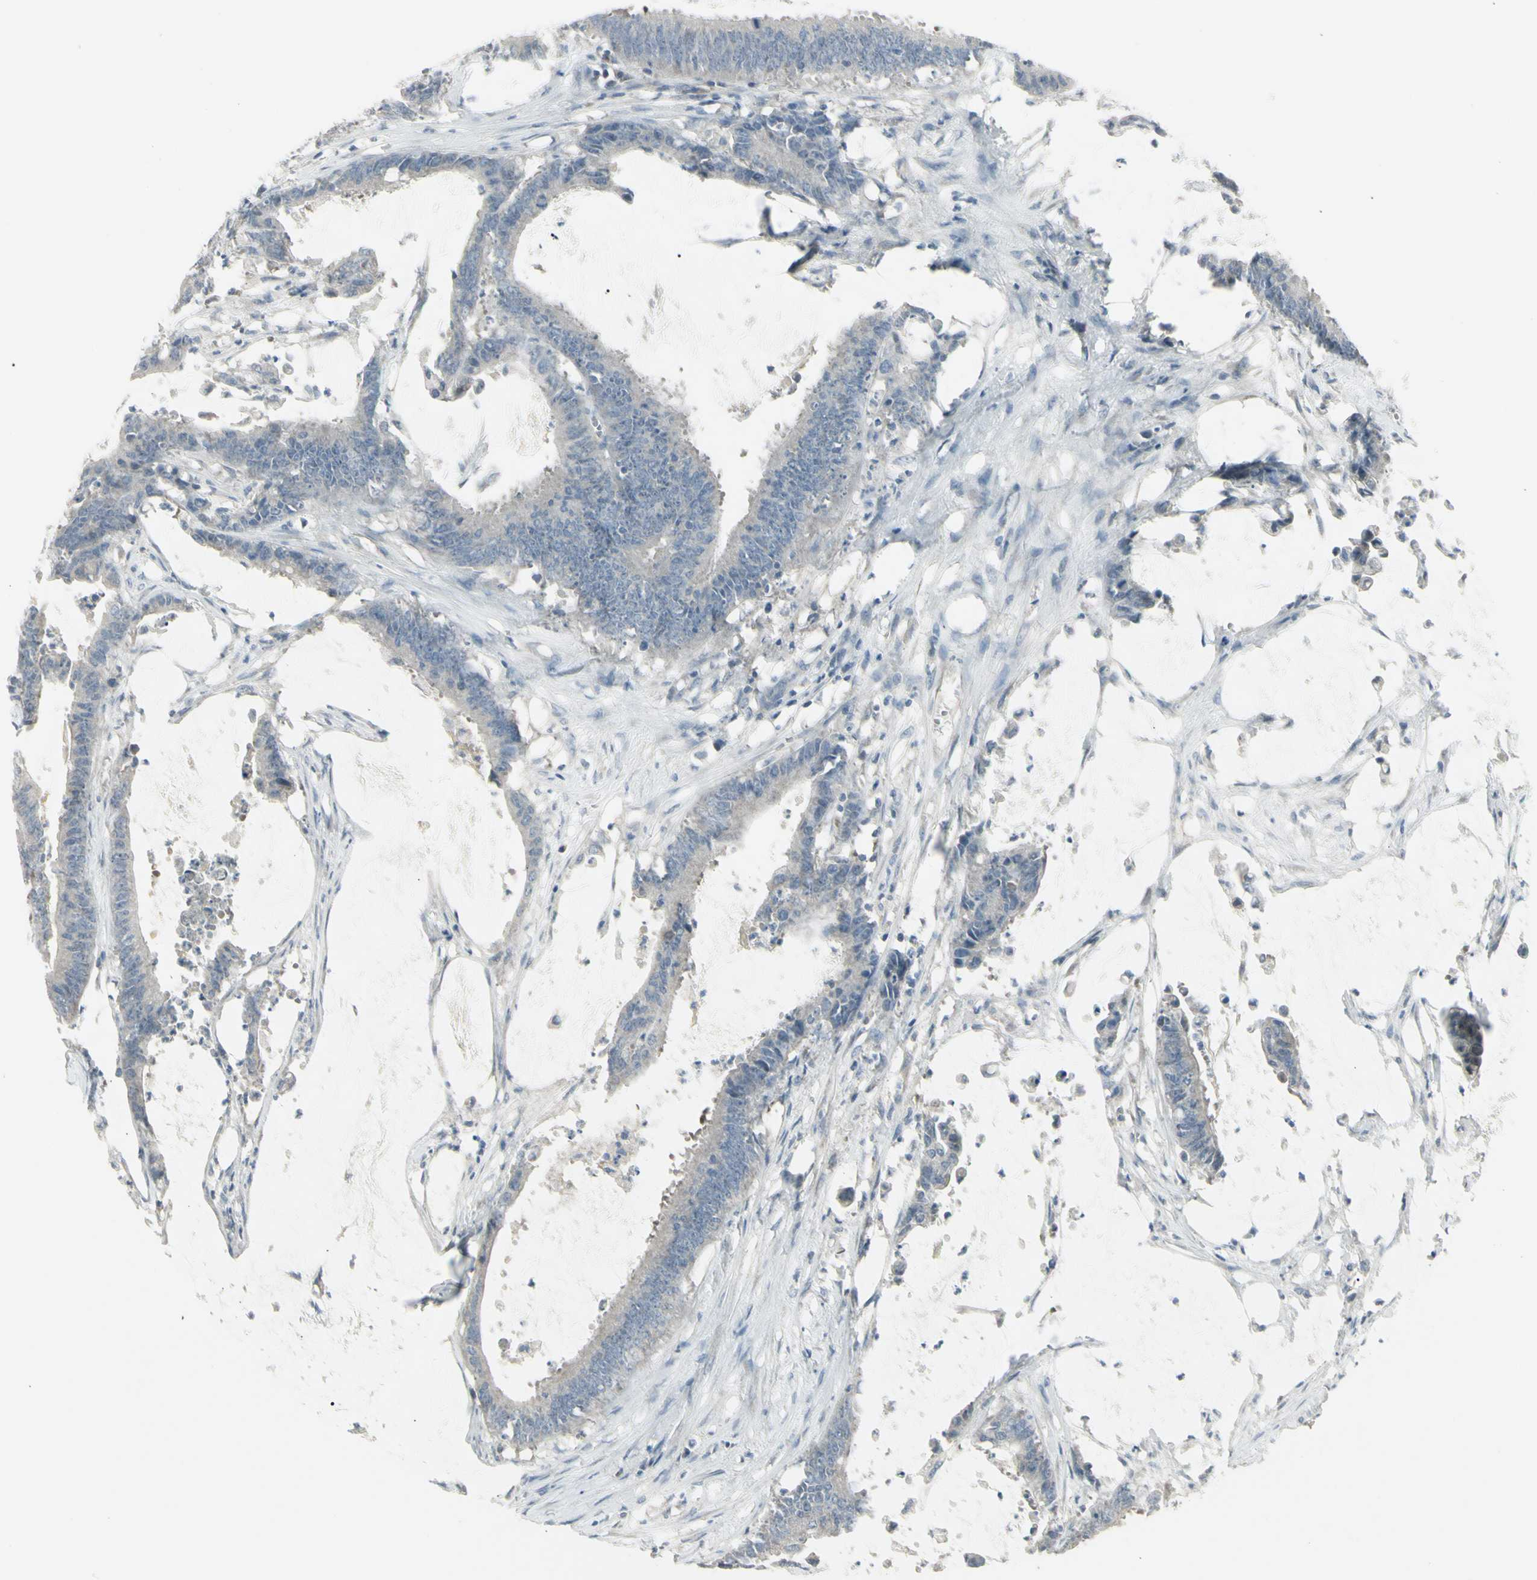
{"staining": {"intensity": "weak", "quantity": ">75%", "location": "cytoplasmic/membranous"}, "tissue": "colorectal cancer", "cell_type": "Tumor cells", "image_type": "cancer", "snomed": [{"axis": "morphology", "description": "Adenocarcinoma, NOS"}, {"axis": "topography", "description": "Rectum"}], "caption": "Colorectal cancer stained for a protein shows weak cytoplasmic/membranous positivity in tumor cells. Ihc stains the protein in brown and the nuclei are stained blue.", "gene": "SH3GL2", "patient": {"sex": "female", "age": 66}}